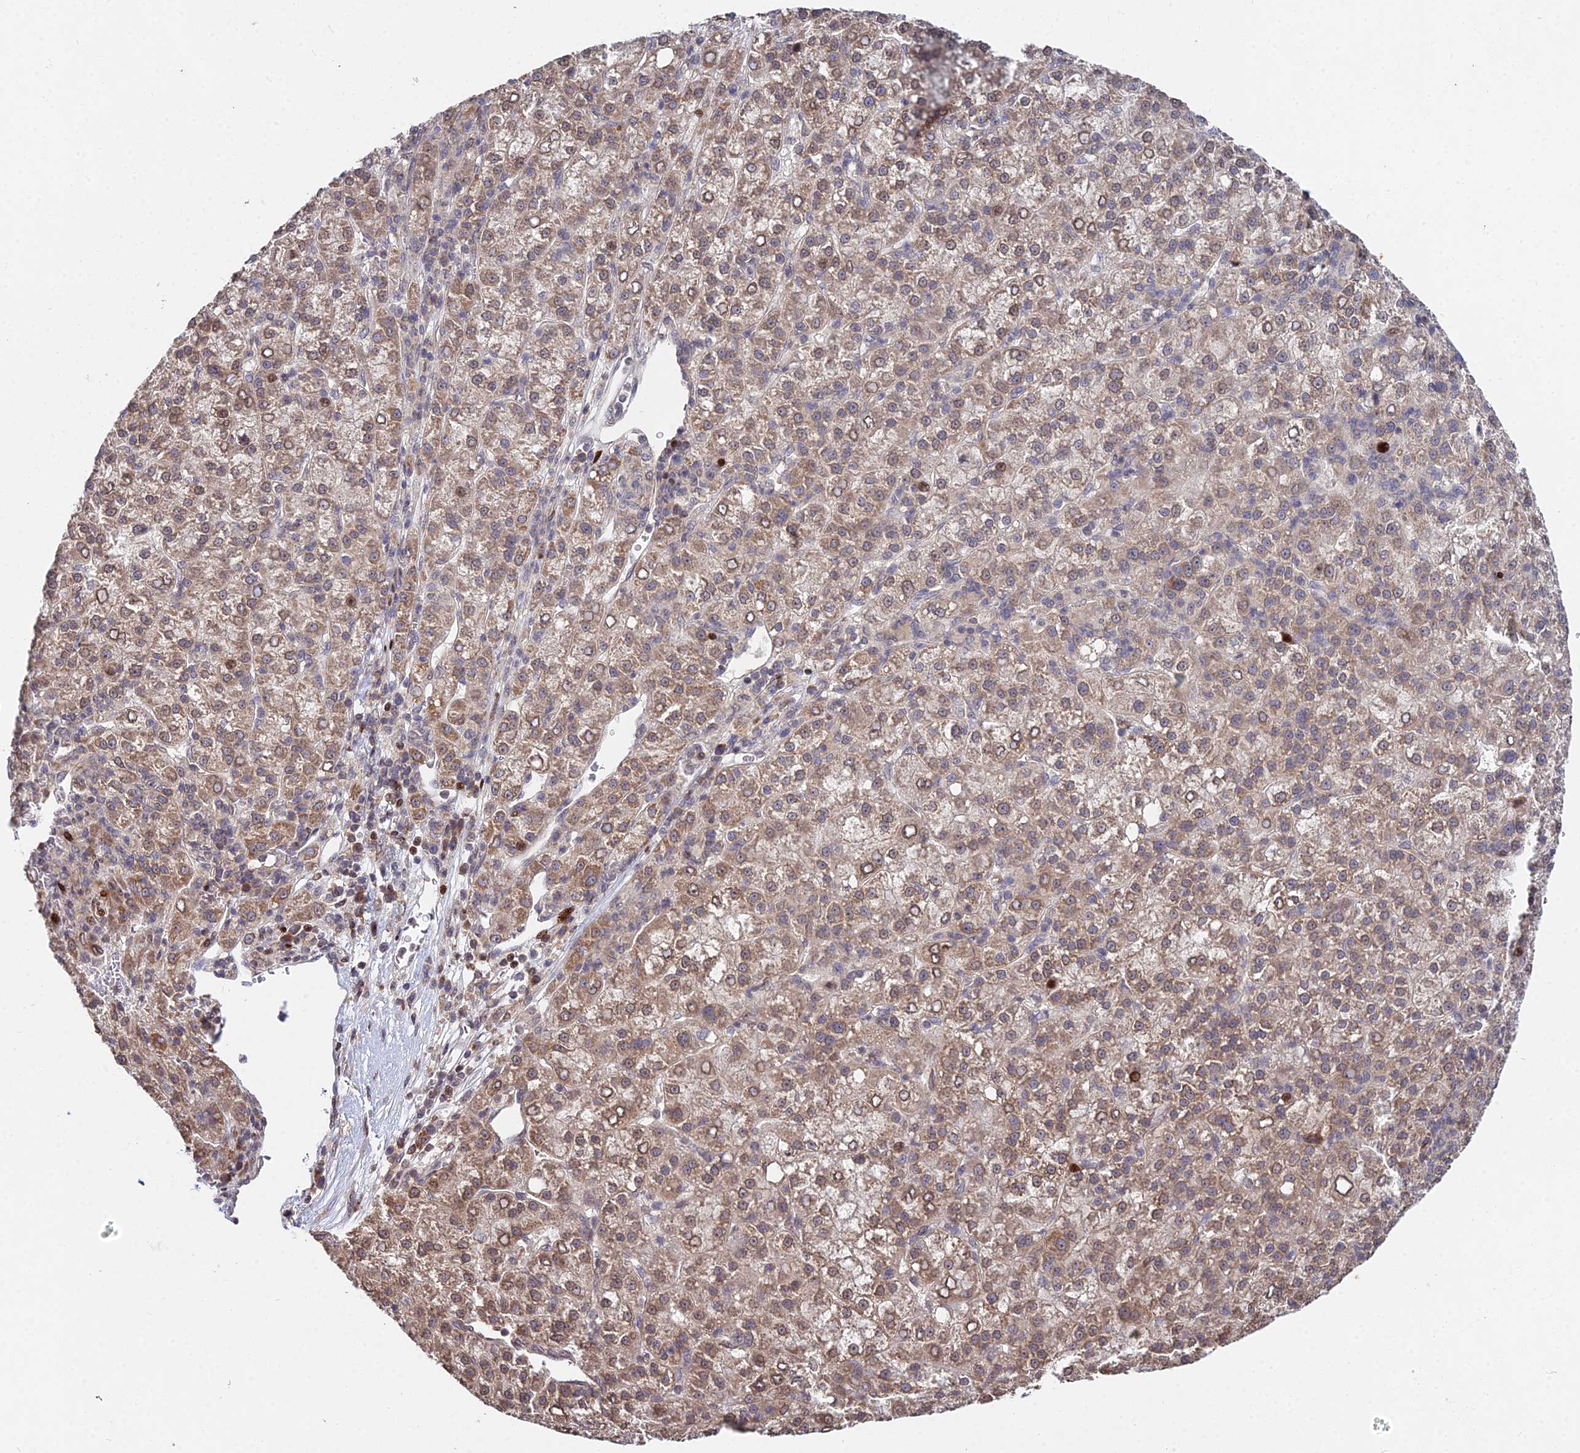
{"staining": {"intensity": "moderate", "quantity": ">75%", "location": "cytoplasmic/membranous"}, "tissue": "liver cancer", "cell_type": "Tumor cells", "image_type": "cancer", "snomed": [{"axis": "morphology", "description": "Carcinoma, Hepatocellular, NOS"}, {"axis": "topography", "description": "Liver"}], "caption": "High-magnification brightfield microscopy of liver cancer (hepatocellular carcinoma) stained with DAB (3,3'-diaminobenzidine) (brown) and counterstained with hematoxylin (blue). tumor cells exhibit moderate cytoplasmic/membranous expression is appreciated in about>75% of cells.", "gene": "RBMS2", "patient": {"sex": "female", "age": 58}}